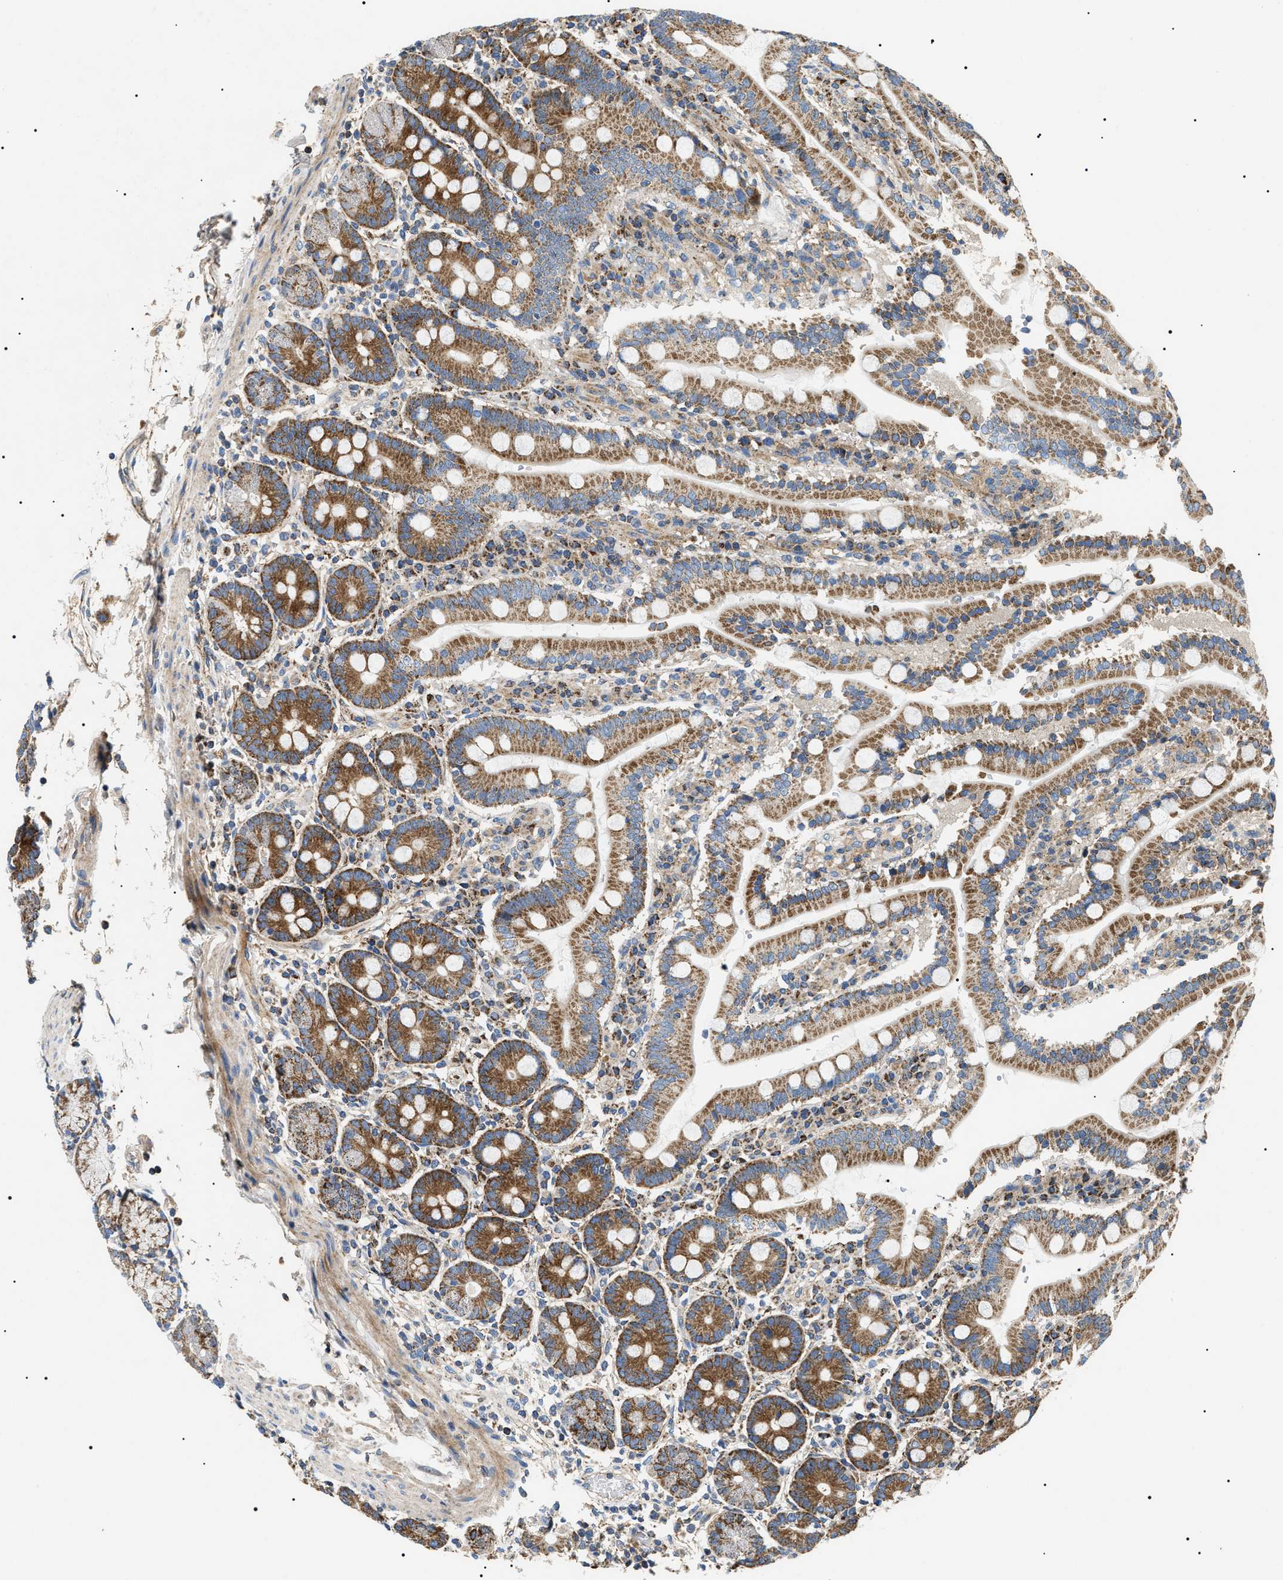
{"staining": {"intensity": "moderate", "quantity": ">75%", "location": "cytoplasmic/membranous"}, "tissue": "duodenum", "cell_type": "Glandular cells", "image_type": "normal", "snomed": [{"axis": "morphology", "description": "Normal tissue, NOS"}, {"axis": "topography", "description": "Small intestine, NOS"}], "caption": "Duodenum was stained to show a protein in brown. There is medium levels of moderate cytoplasmic/membranous positivity in approximately >75% of glandular cells. (DAB IHC with brightfield microscopy, high magnification).", "gene": "OXSM", "patient": {"sex": "female", "age": 71}}